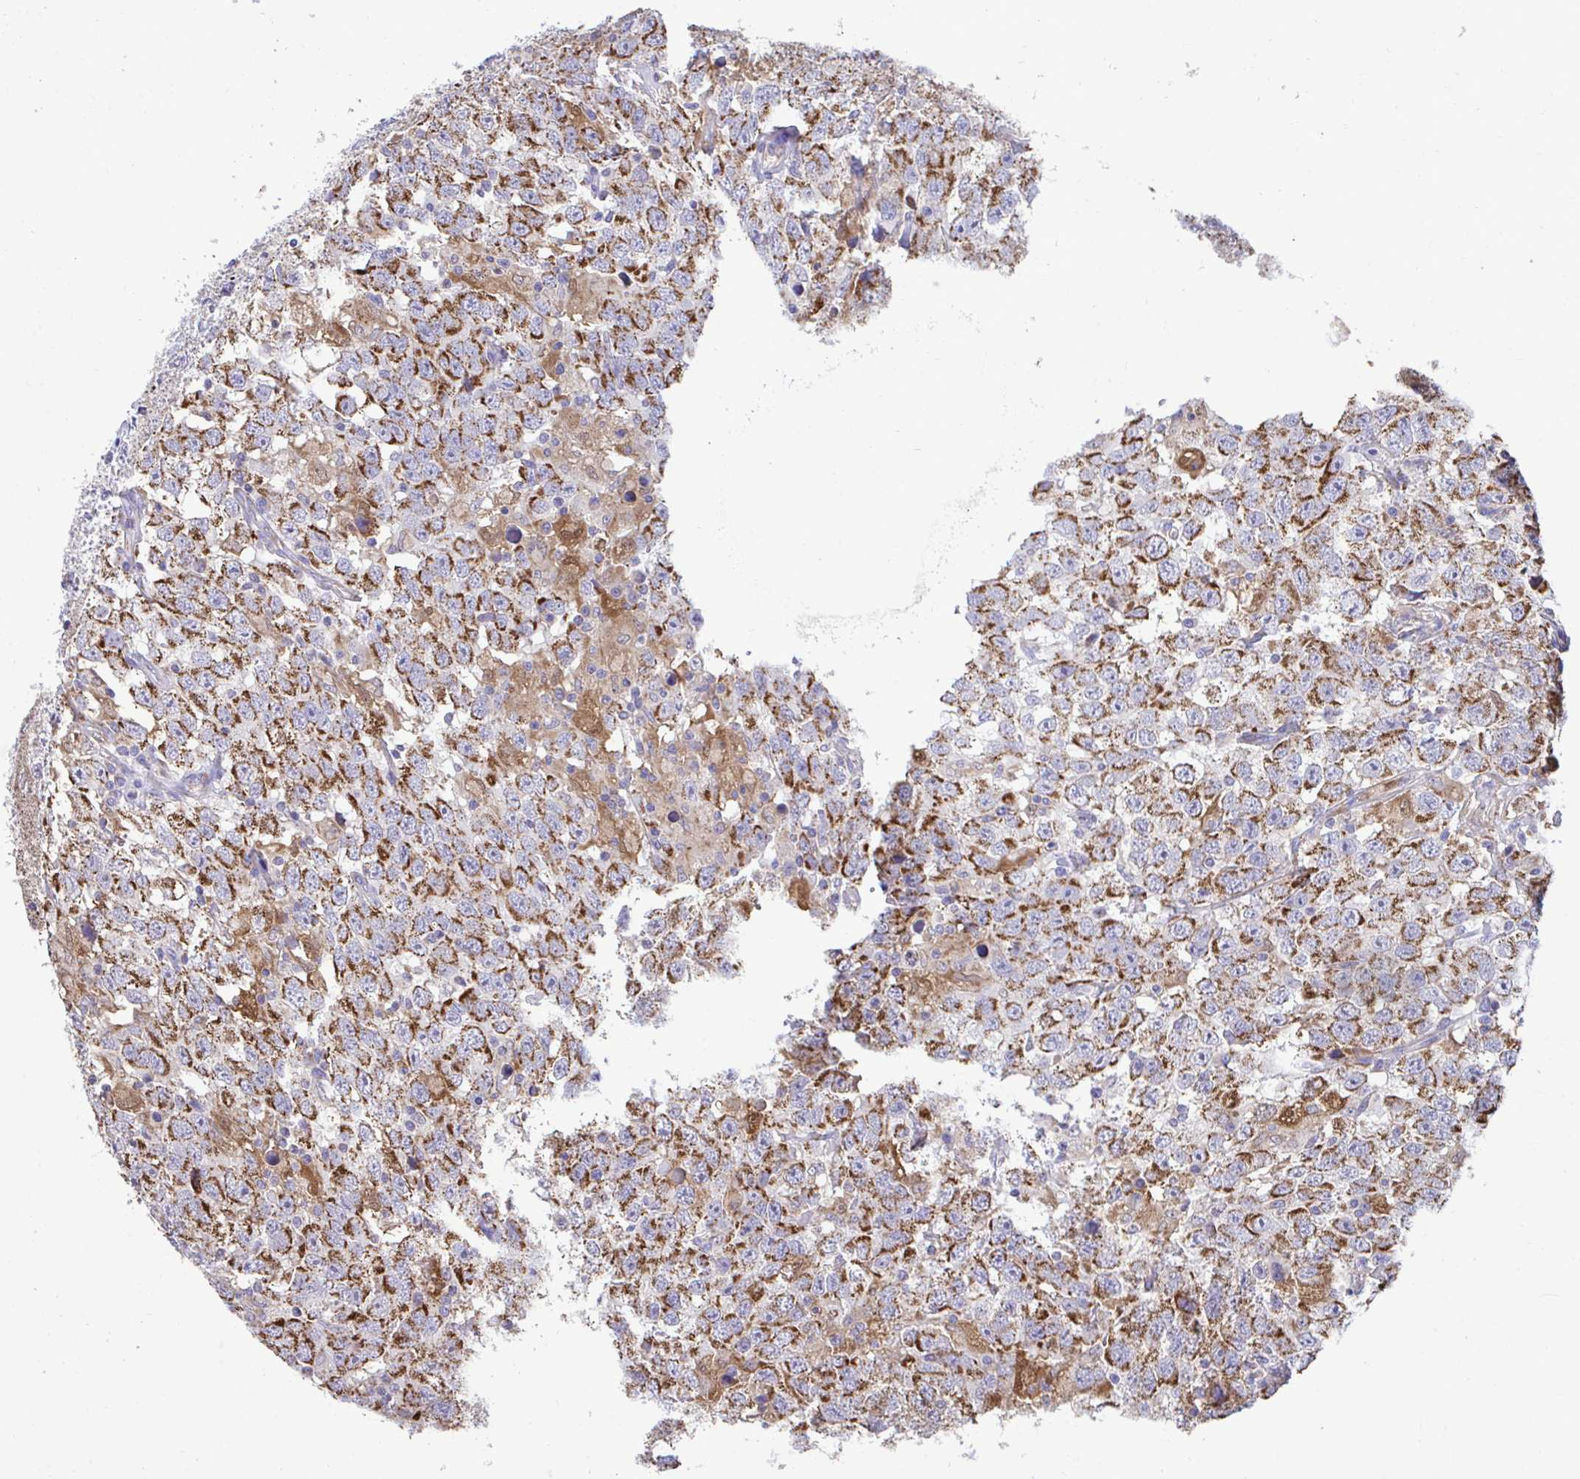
{"staining": {"intensity": "moderate", "quantity": ">75%", "location": "cytoplasmic/membranous"}, "tissue": "testis cancer", "cell_type": "Tumor cells", "image_type": "cancer", "snomed": [{"axis": "morphology", "description": "Seminoma, NOS"}, {"axis": "topography", "description": "Testis"}], "caption": "This micrograph demonstrates testis cancer stained with IHC to label a protein in brown. The cytoplasmic/membranous of tumor cells show moderate positivity for the protein. Nuclei are counter-stained blue.", "gene": "SARS2", "patient": {"sex": "male", "age": 41}}